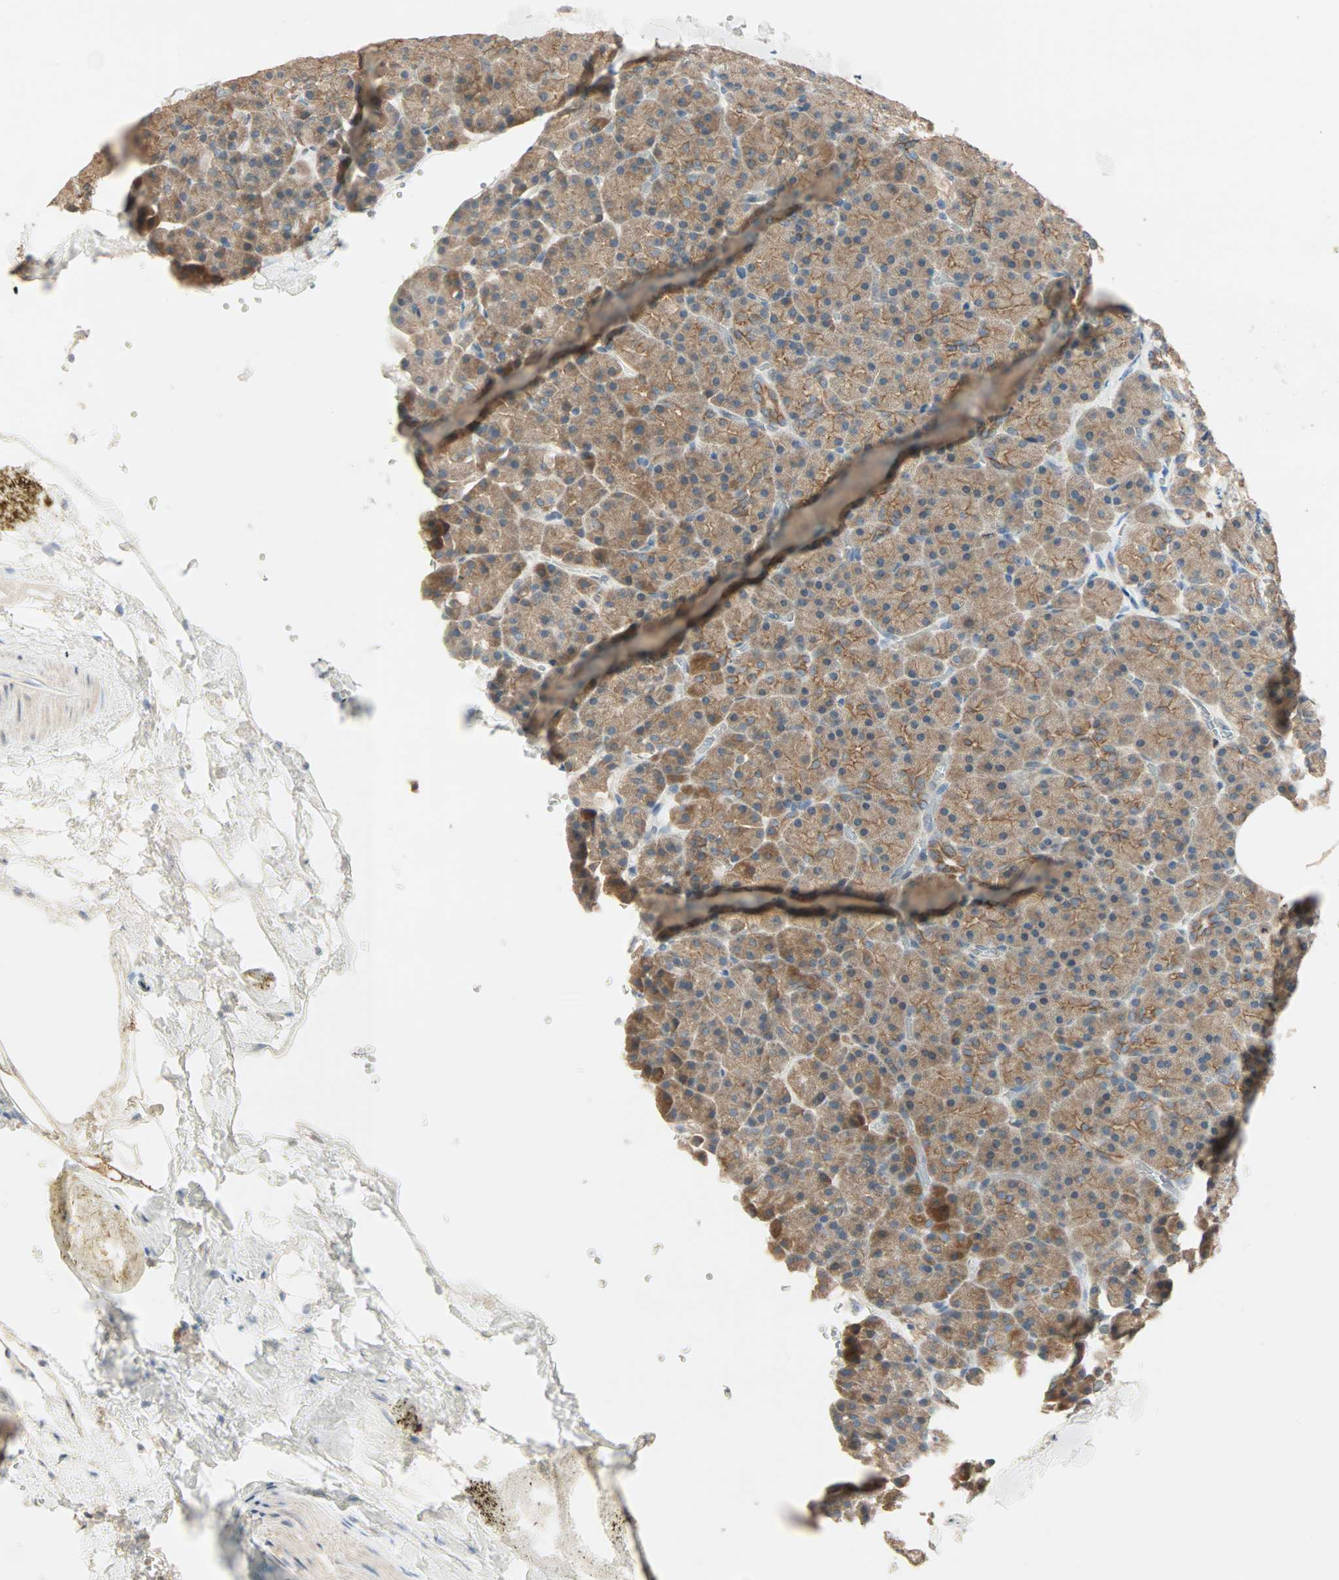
{"staining": {"intensity": "moderate", "quantity": ">75%", "location": "cytoplasmic/membranous"}, "tissue": "pancreas", "cell_type": "Exocrine glandular cells", "image_type": "normal", "snomed": [{"axis": "morphology", "description": "Normal tissue, NOS"}, {"axis": "topography", "description": "Pancreas"}], "caption": "Pancreas stained with DAB (3,3'-diaminobenzidine) immunohistochemistry displays medium levels of moderate cytoplasmic/membranous positivity in approximately >75% of exocrine glandular cells. (Stains: DAB in brown, nuclei in blue, Microscopy: brightfield microscopy at high magnification).", "gene": "TTF2", "patient": {"sex": "female", "age": 35}}